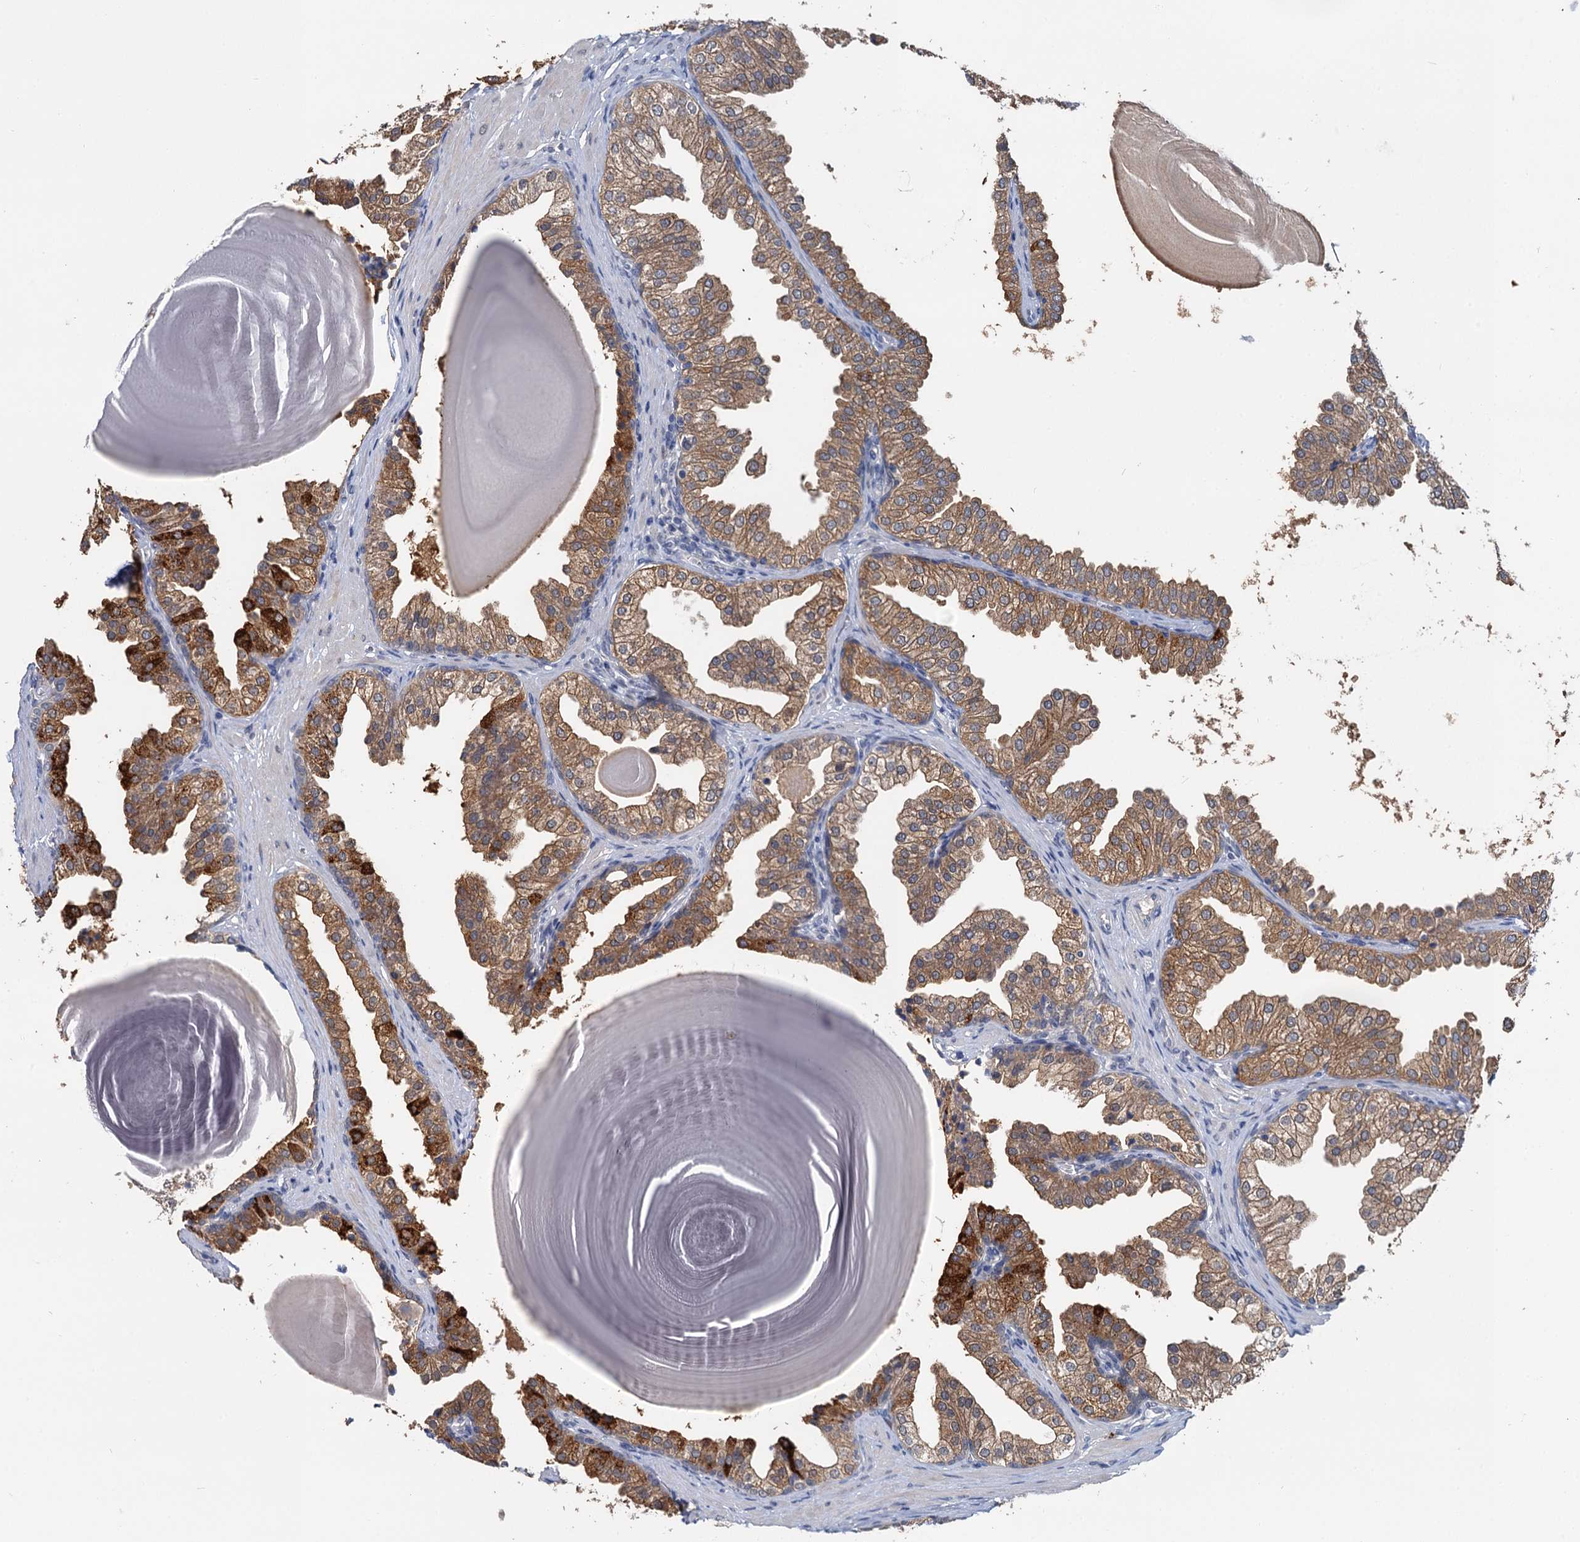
{"staining": {"intensity": "strong", "quantity": "25%-75%", "location": "cytoplasmic/membranous"}, "tissue": "prostate", "cell_type": "Glandular cells", "image_type": "normal", "snomed": [{"axis": "morphology", "description": "Normal tissue, NOS"}, {"axis": "topography", "description": "Prostate"}], "caption": "Prostate was stained to show a protein in brown. There is high levels of strong cytoplasmic/membranous staining in approximately 25%-75% of glandular cells.", "gene": "ANKRD42", "patient": {"sex": "male", "age": 48}}